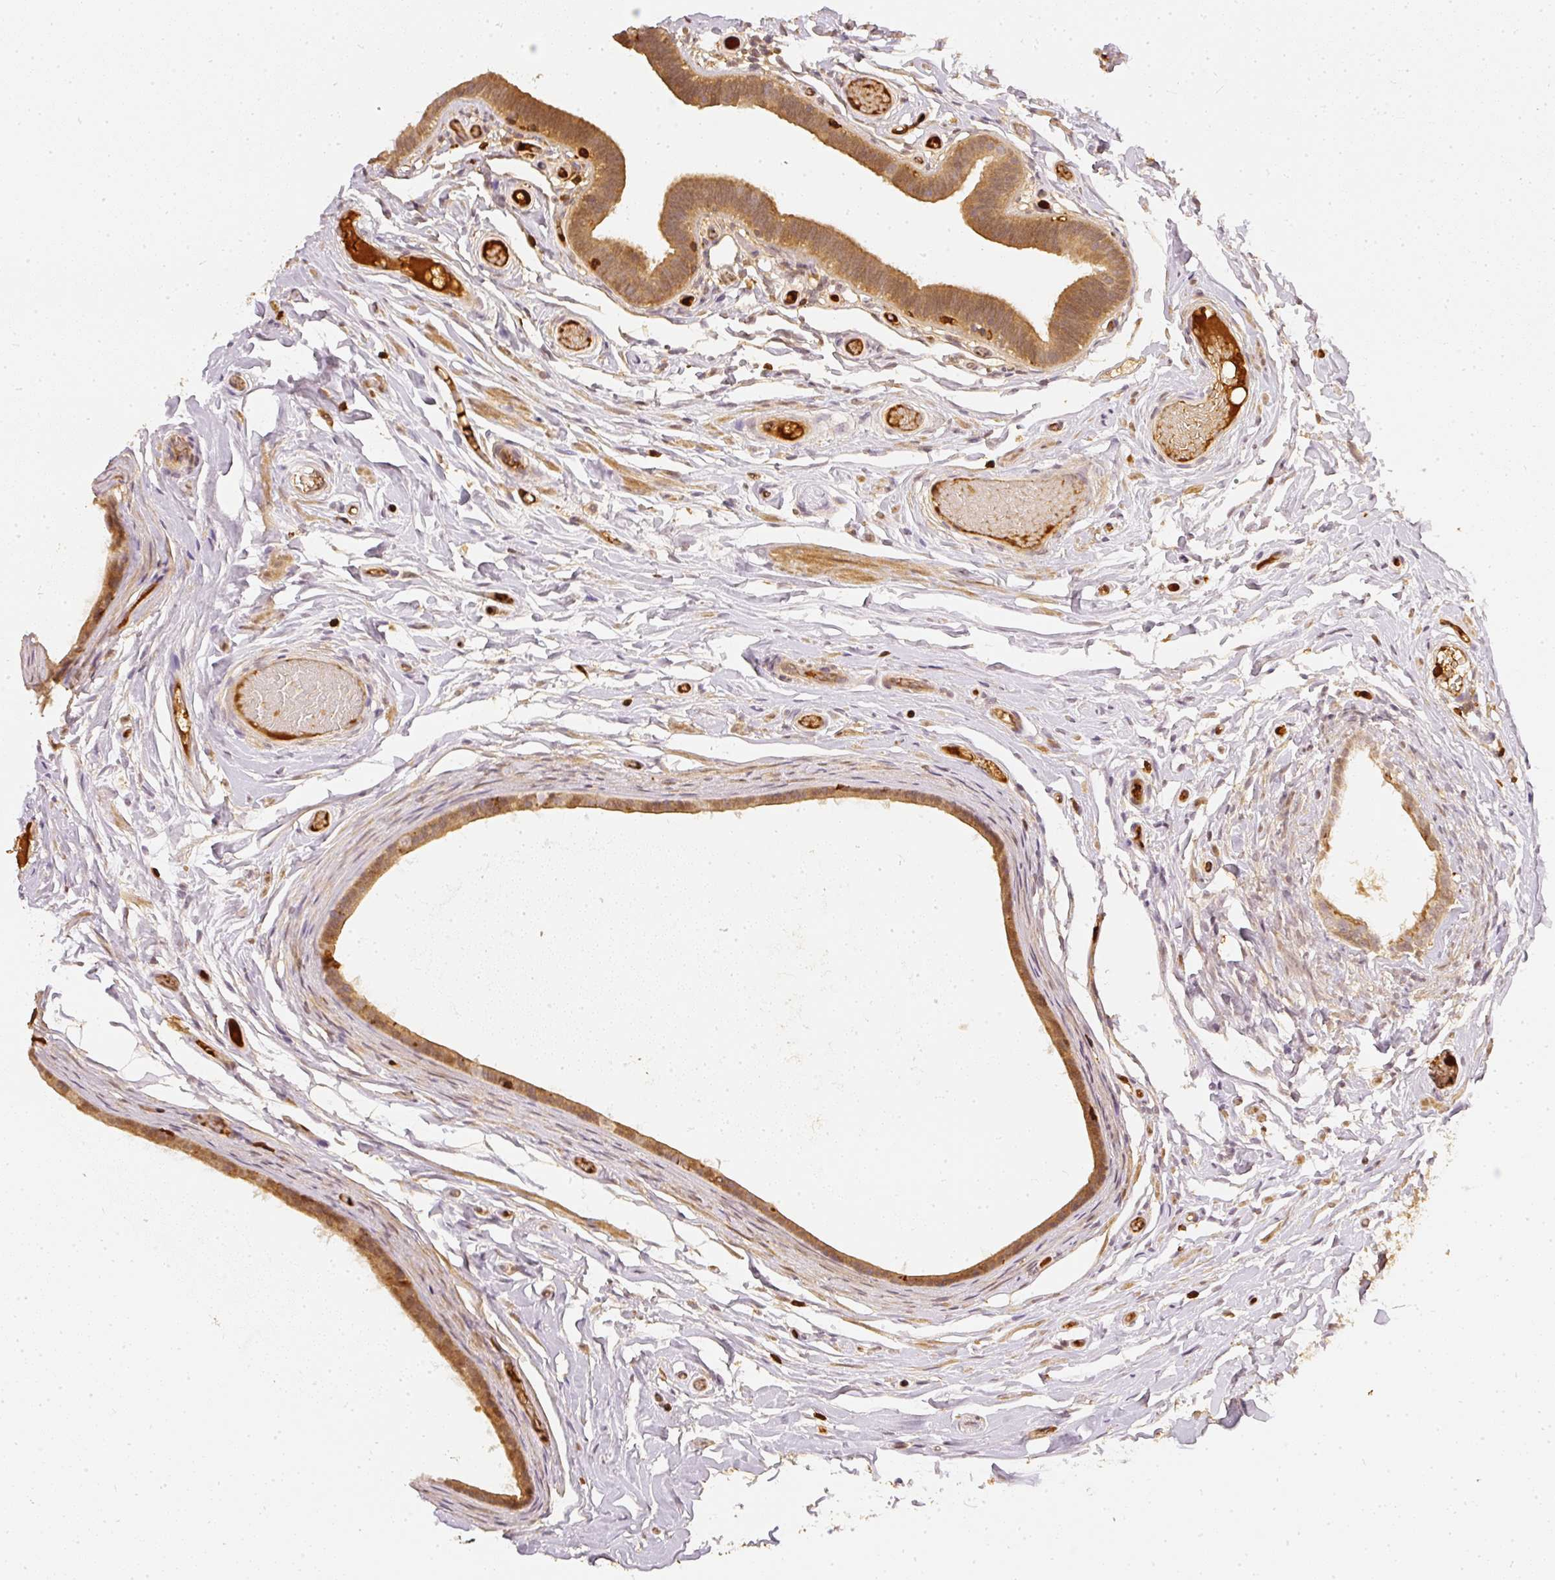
{"staining": {"intensity": "moderate", "quantity": ">75%", "location": "cytoplasmic/membranous"}, "tissue": "epididymis", "cell_type": "Glandular cells", "image_type": "normal", "snomed": [{"axis": "morphology", "description": "Normal tissue, NOS"}, {"axis": "morphology", "description": "Carcinoma, Embryonal, NOS"}, {"axis": "topography", "description": "Testis"}, {"axis": "topography", "description": "Epididymis"}], "caption": "The photomicrograph shows a brown stain indicating the presence of a protein in the cytoplasmic/membranous of glandular cells in epididymis.", "gene": "PFN1", "patient": {"sex": "male", "age": 36}}